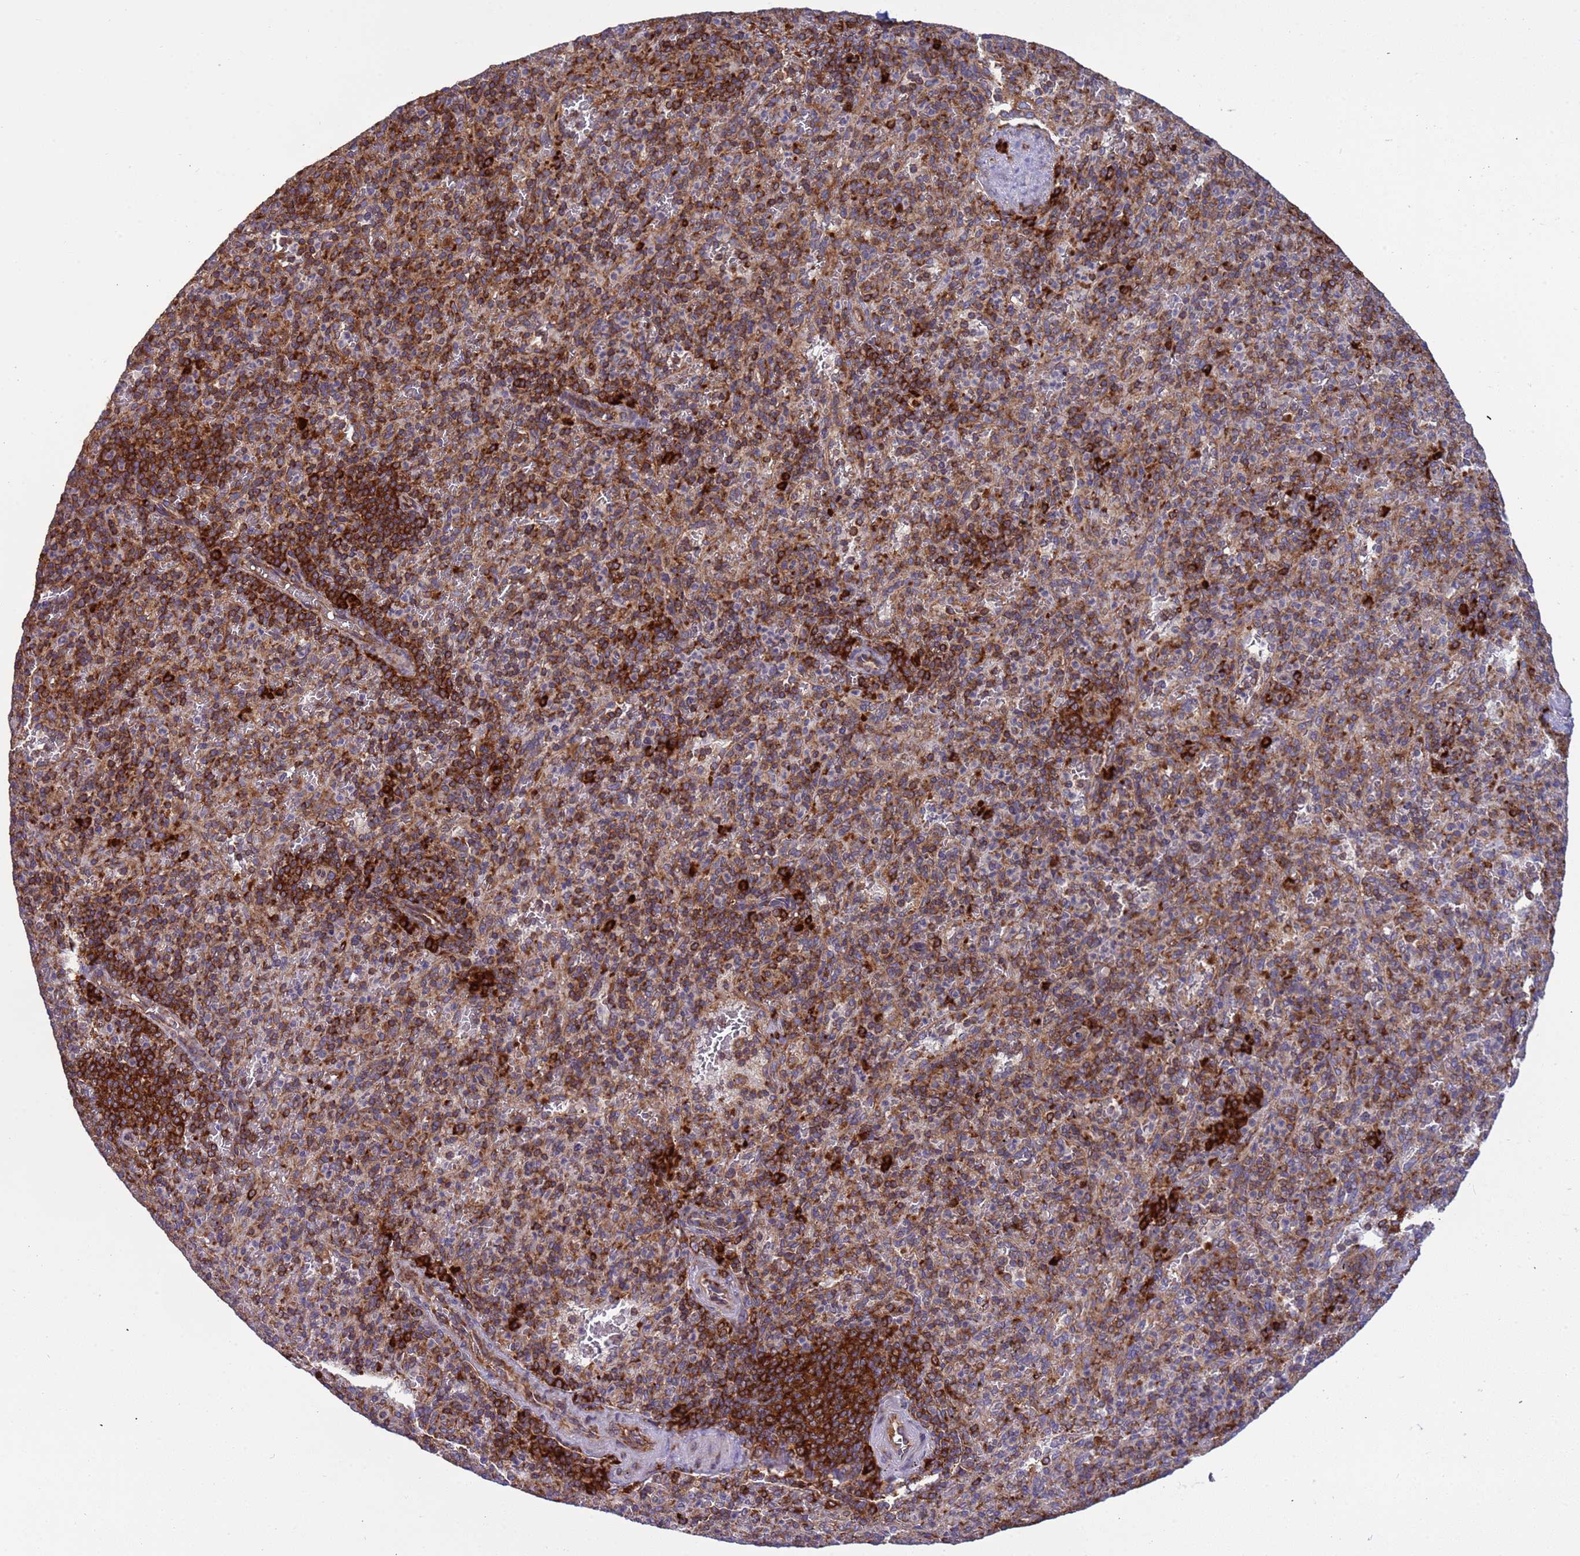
{"staining": {"intensity": "strong", "quantity": "25%-75%", "location": "cytoplasmic/membranous"}, "tissue": "spleen", "cell_type": "Cells in red pulp", "image_type": "normal", "snomed": [{"axis": "morphology", "description": "Normal tissue, NOS"}, {"axis": "topography", "description": "Spleen"}], "caption": "Cells in red pulp exhibit strong cytoplasmic/membranous expression in about 25%-75% of cells in unremarkable spleen.", "gene": "RPL36", "patient": {"sex": "male", "age": 82}}